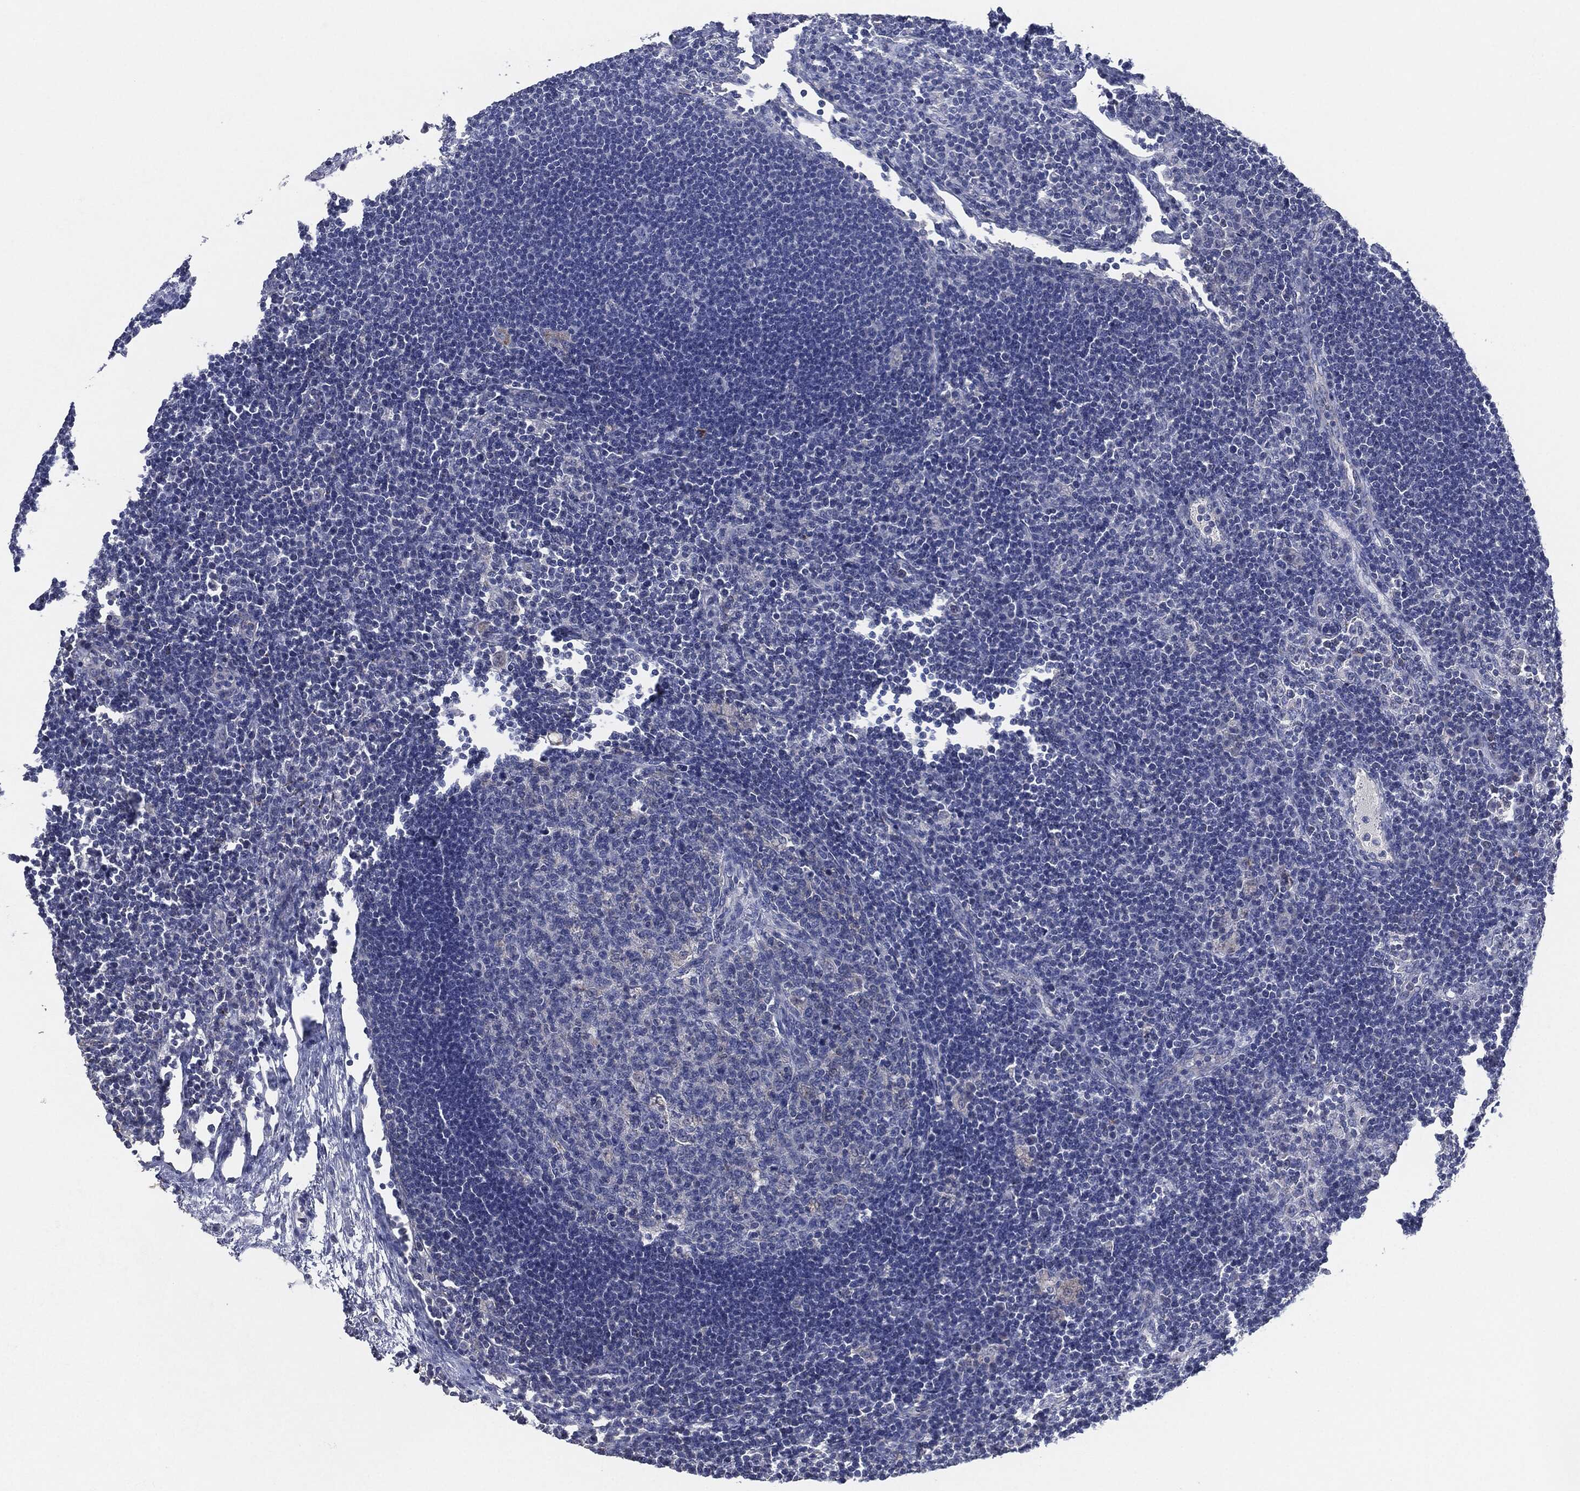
{"staining": {"intensity": "negative", "quantity": "none", "location": "none"}, "tissue": "lymph node", "cell_type": "Germinal center cells", "image_type": "normal", "snomed": [{"axis": "morphology", "description": "Normal tissue, NOS"}, {"axis": "topography", "description": "Lymph node"}], "caption": "This is an IHC image of benign lymph node. There is no staining in germinal center cells.", "gene": "SHROOM2", "patient": {"sex": "female", "age": 67}}